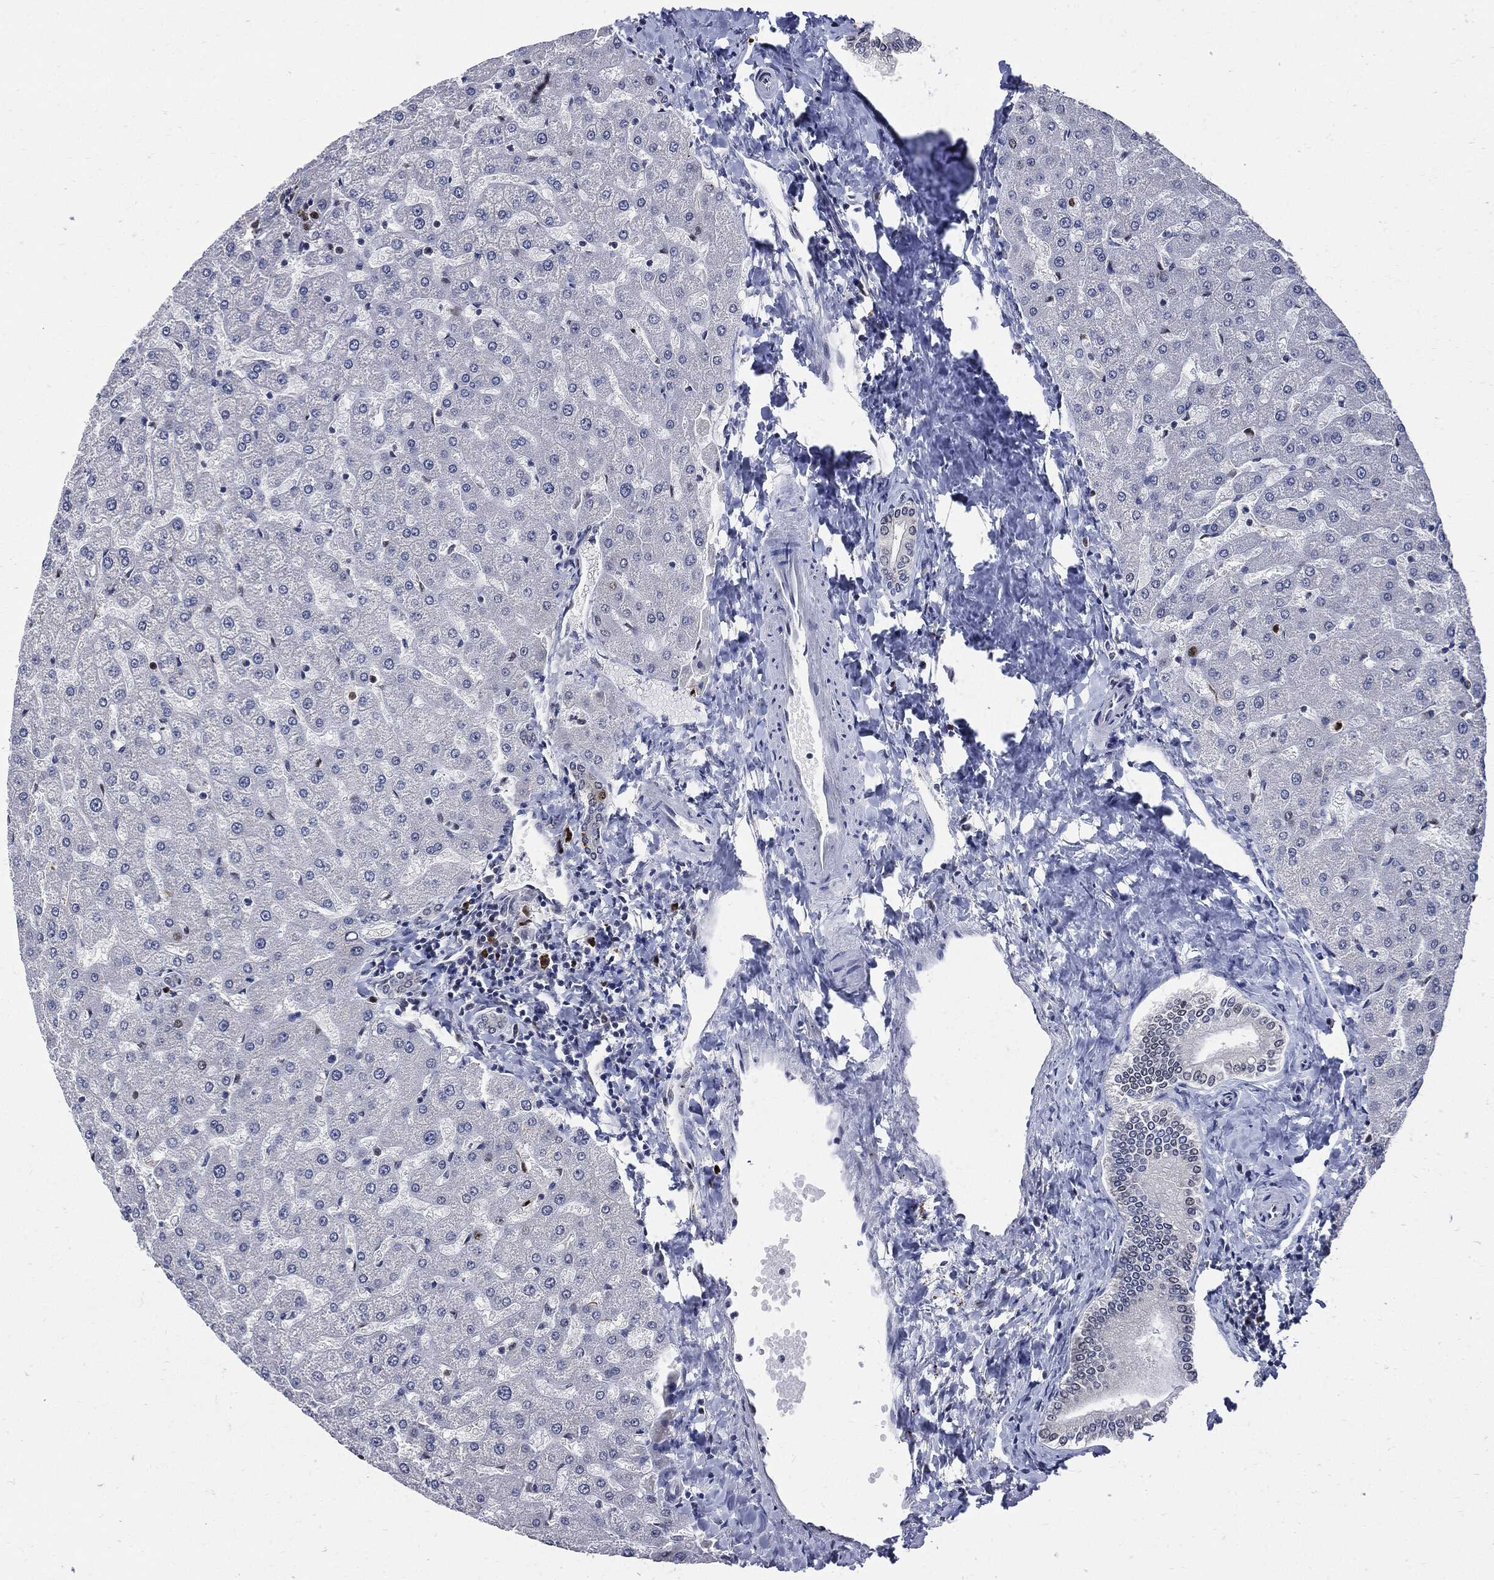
{"staining": {"intensity": "negative", "quantity": "none", "location": "none"}, "tissue": "liver", "cell_type": "Cholangiocytes", "image_type": "normal", "snomed": [{"axis": "morphology", "description": "Normal tissue, NOS"}, {"axis": "topography", "description": "Liver"}], "caption": "IHC of benign liver reveals no staining in cholangiocytes.", "gene": "PCNA", "patient": {"sex": "female", "age": 50}}